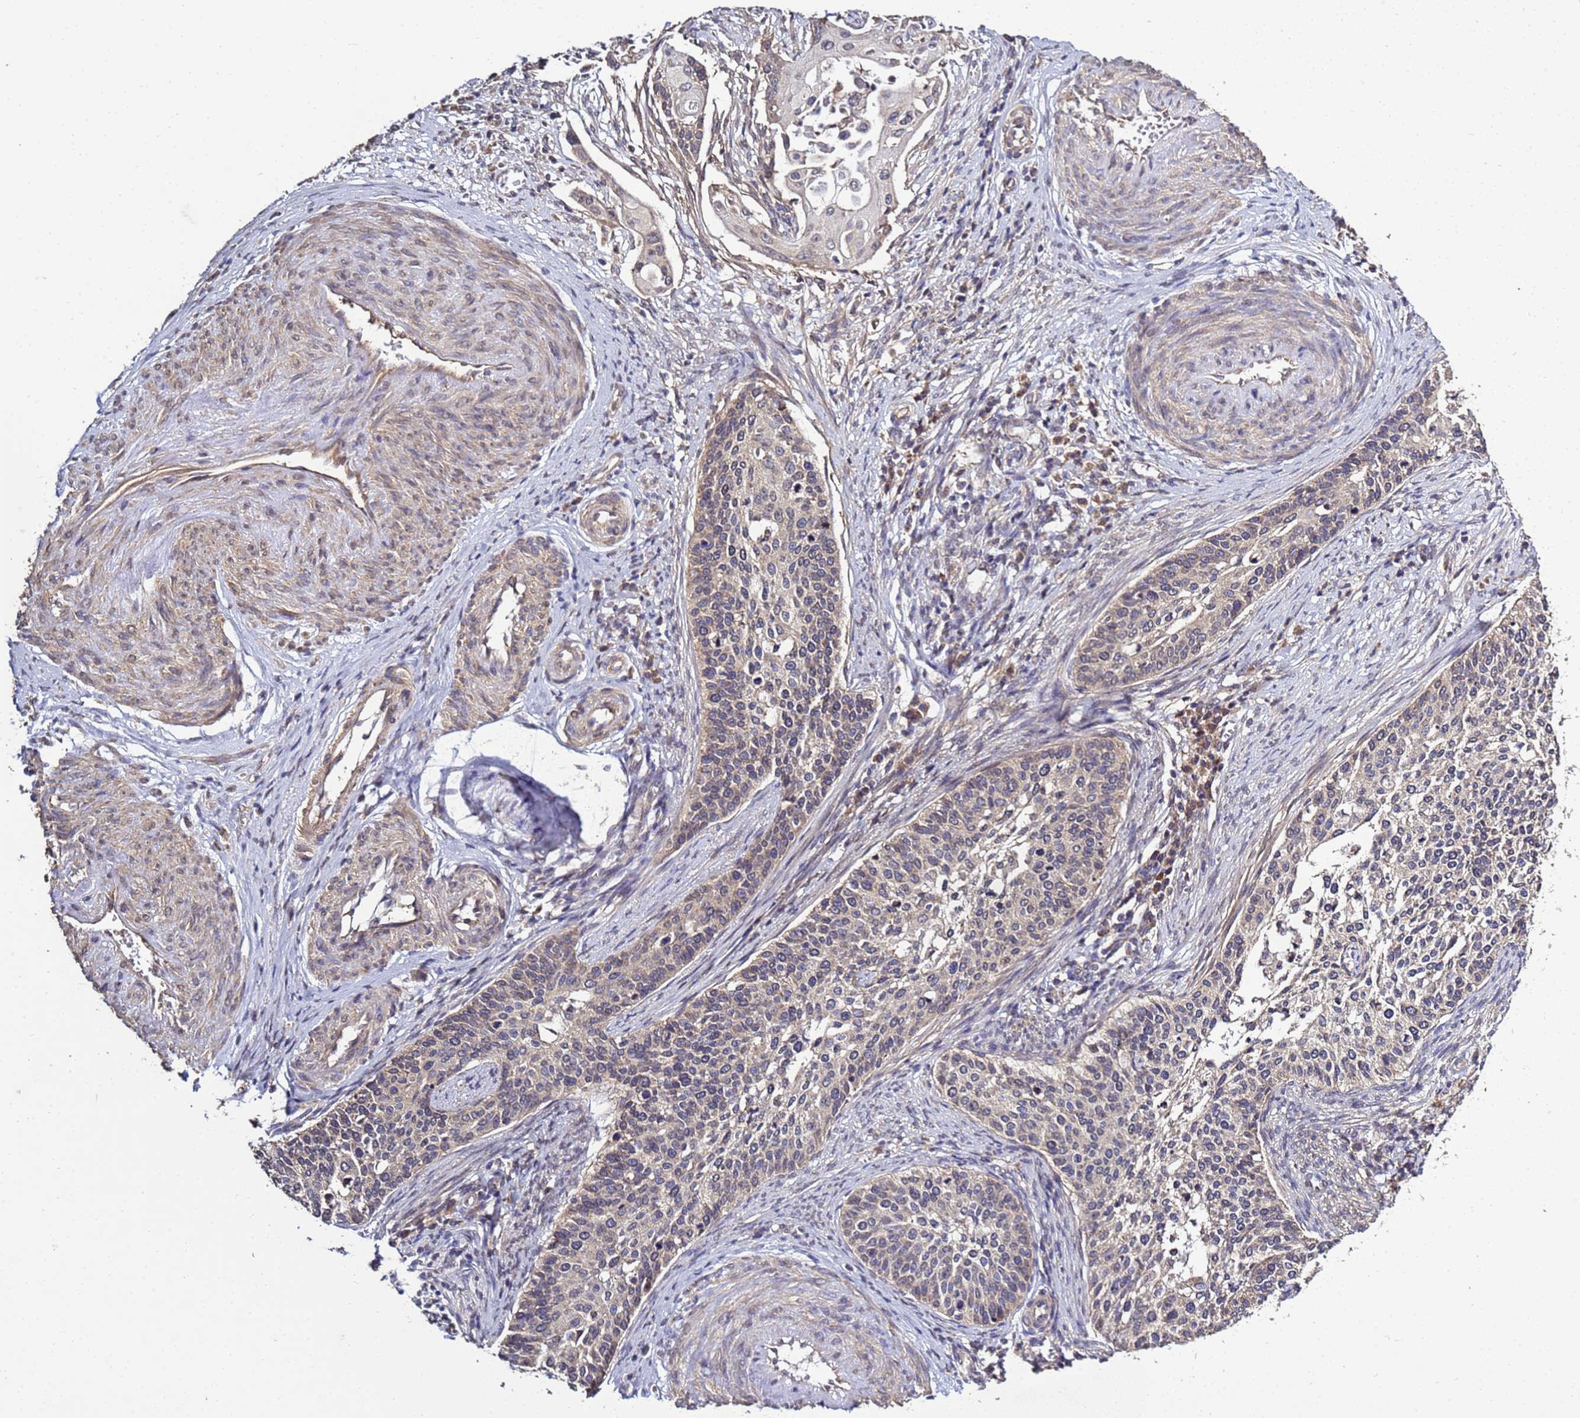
{"staining": {"intensity": "weak", "quantity": "25%-75%", "location": "cytoplasmic/membranous"}, "tissue": "cervical cancer", "cell_type": "Tumor cells", "image_type": "cancer", "snomed": [{"axis": "morphology", "description": "Squamous cell carcinoma, NOS"}, {"axis": "topography", "description": "Cervix"}], "caption": "Weak cytoplasmic/membranous staining is present in approximately 25%-75% of tumor cells in cervical cancer (squamous cell carcinoma).", "gene": "P2RX7", "patient": {"sex": "female", "age": 44}}